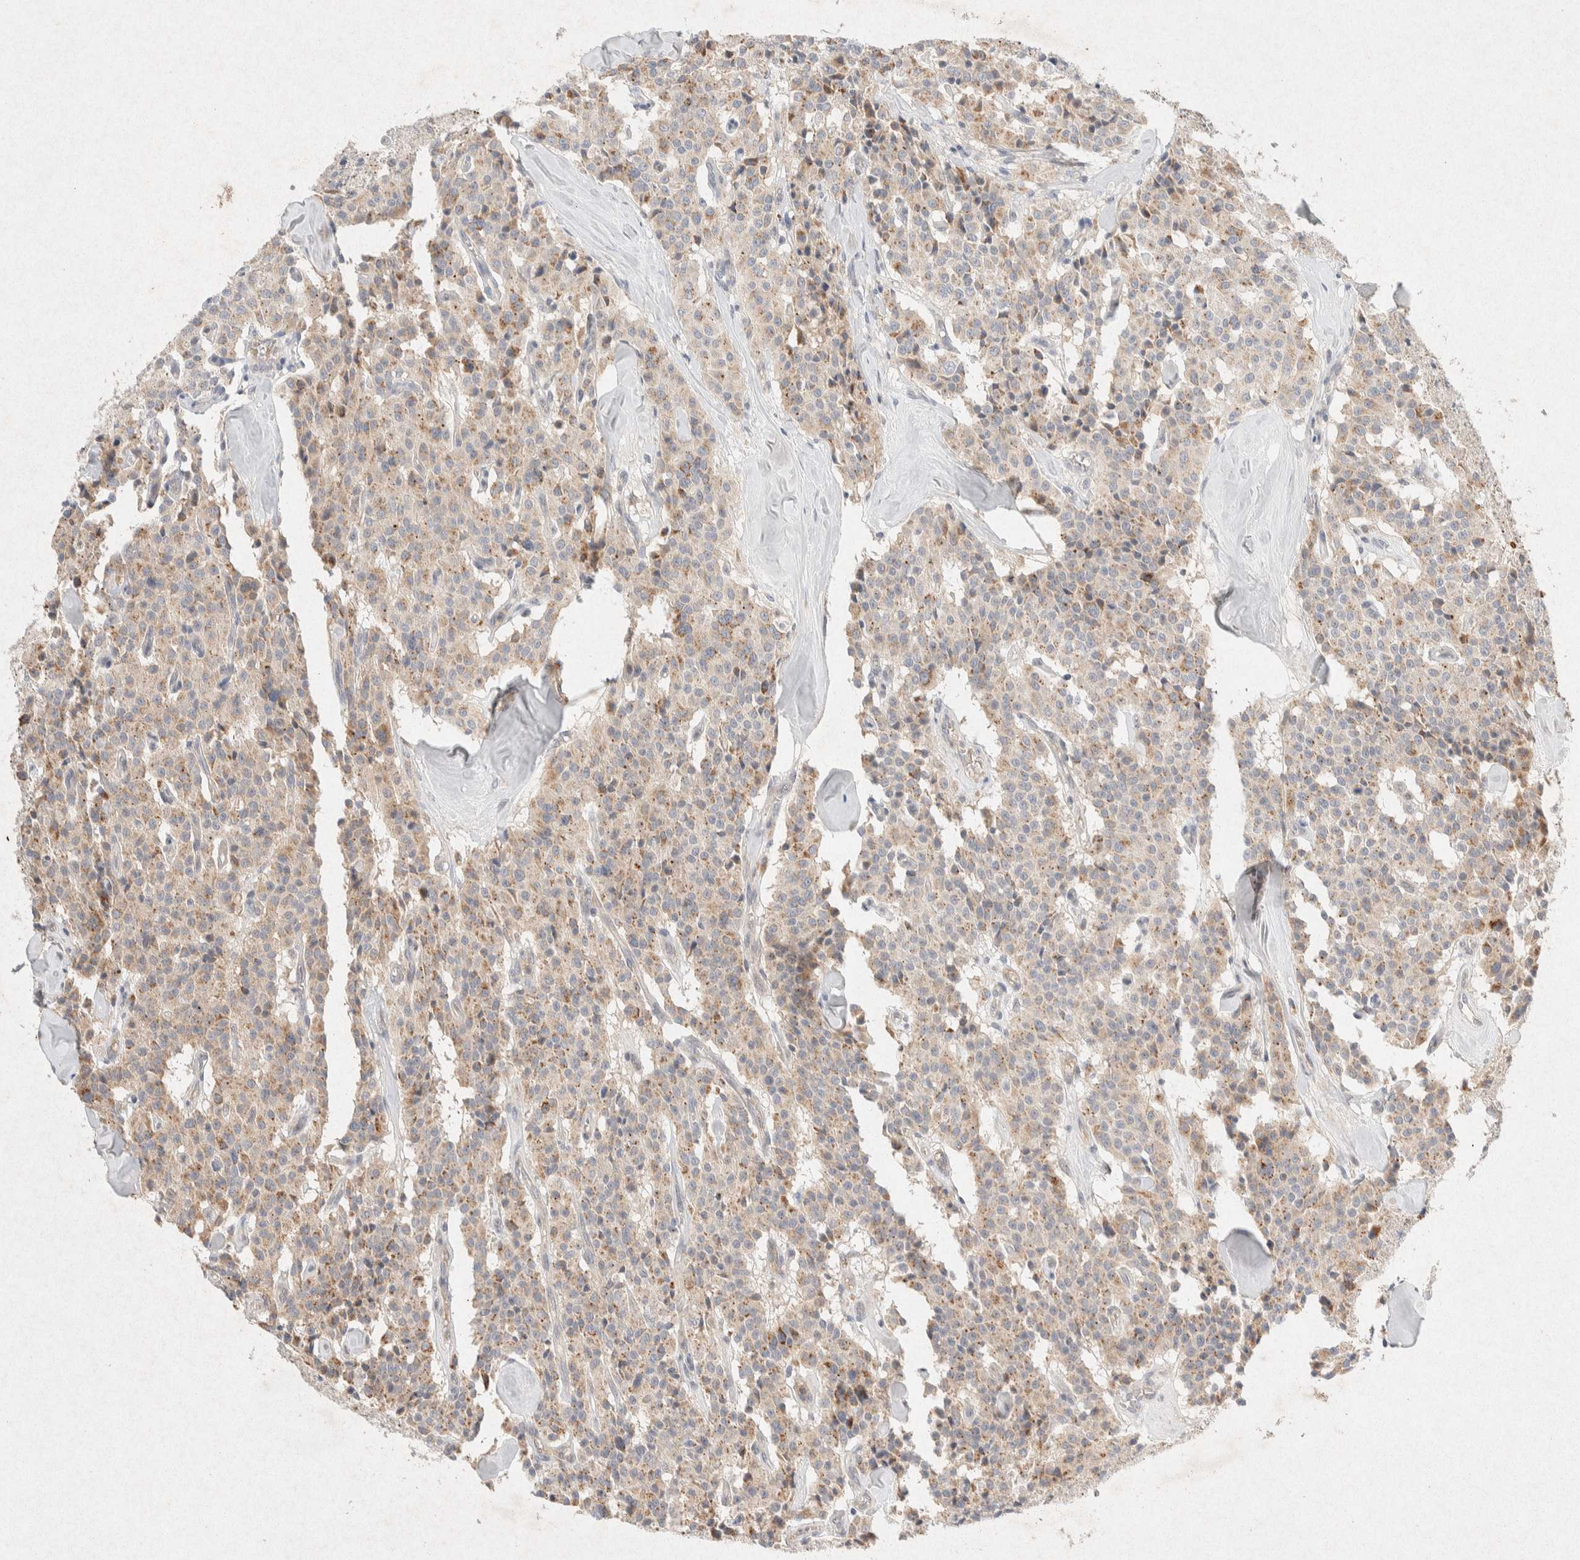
{"staining": {"intensity": "weak", "quantity": ">75%", "location": "cytoplasmic/membranous"}, "tissue": "carcinoid", "cell_type": "Tumor cells", "image_type": "cancer", "snomed": [{"axis": "morphology", "description": "Carcinoid, malignant, NOS"}, {"axis": "topography", "description": "Lung"}], "caption": "Carcinoid (malignant) was stained to show a protein in brown. There is low levels of weak cytoplasmic/membranous staining in about >75% of tumor cells.", "gene": "GNAI1", "patient": {"sex": "male", "age": 30}}